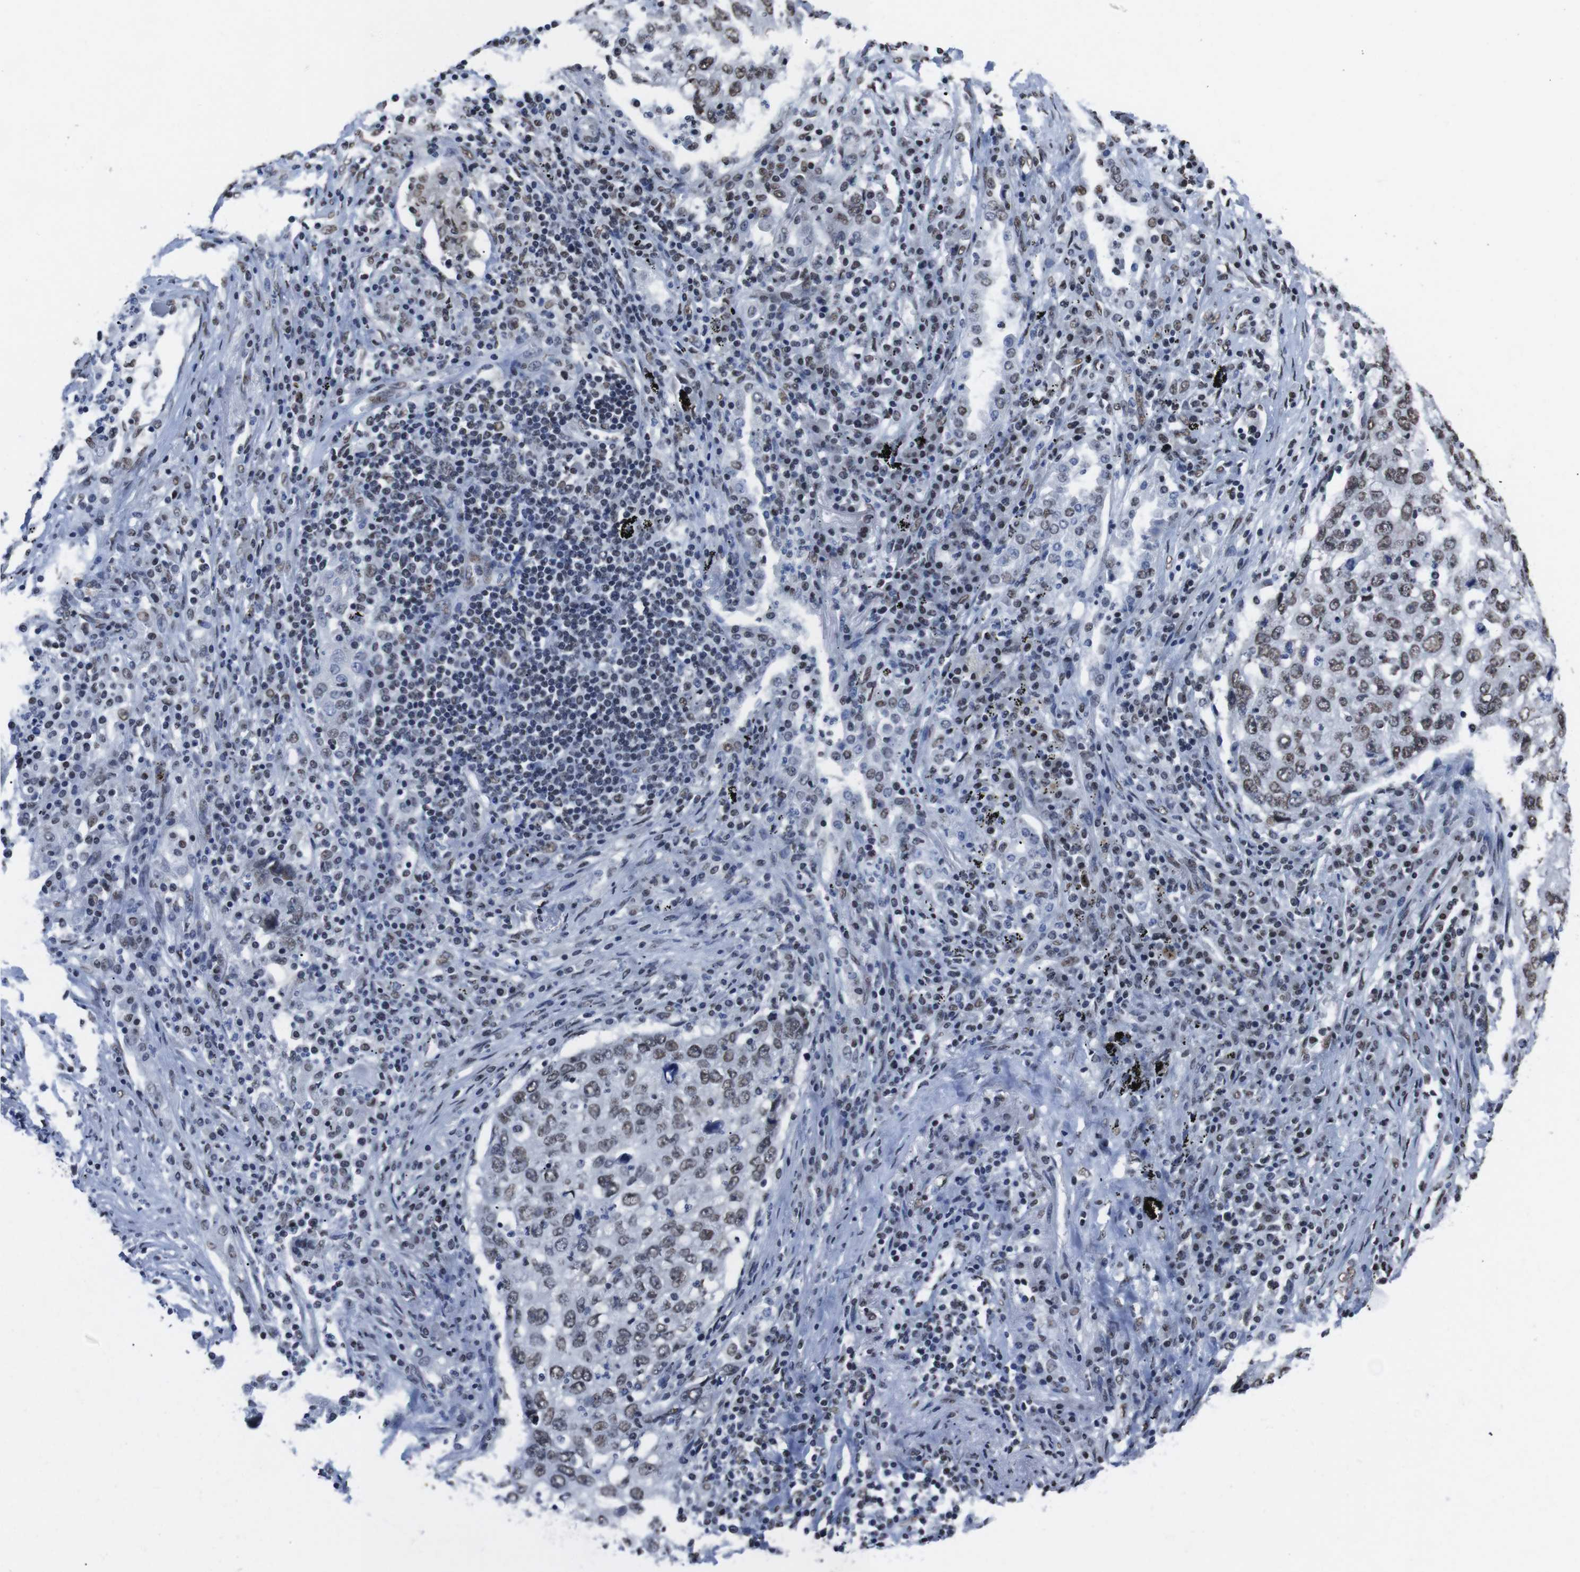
{"staining": {"intensity": "weak", "quantity": ">75%", "location": "nuclear"}, "tissue": "lung cancer", "cell_type": "Tumor cells", "image_type": "cancer", "snomed": [{"axis": "morphology", "description": "Squamous cell carcinoma, NOS"}, {"axis": "topography", "description": "Lung"}], "caption": "Protein staining reveals weak nuclear positivity in about >75% of tumor cells in squamous cell carcinoma (lung).", "gene": "PIP4P2", "patient": {"sex": "female", "age": 63}}